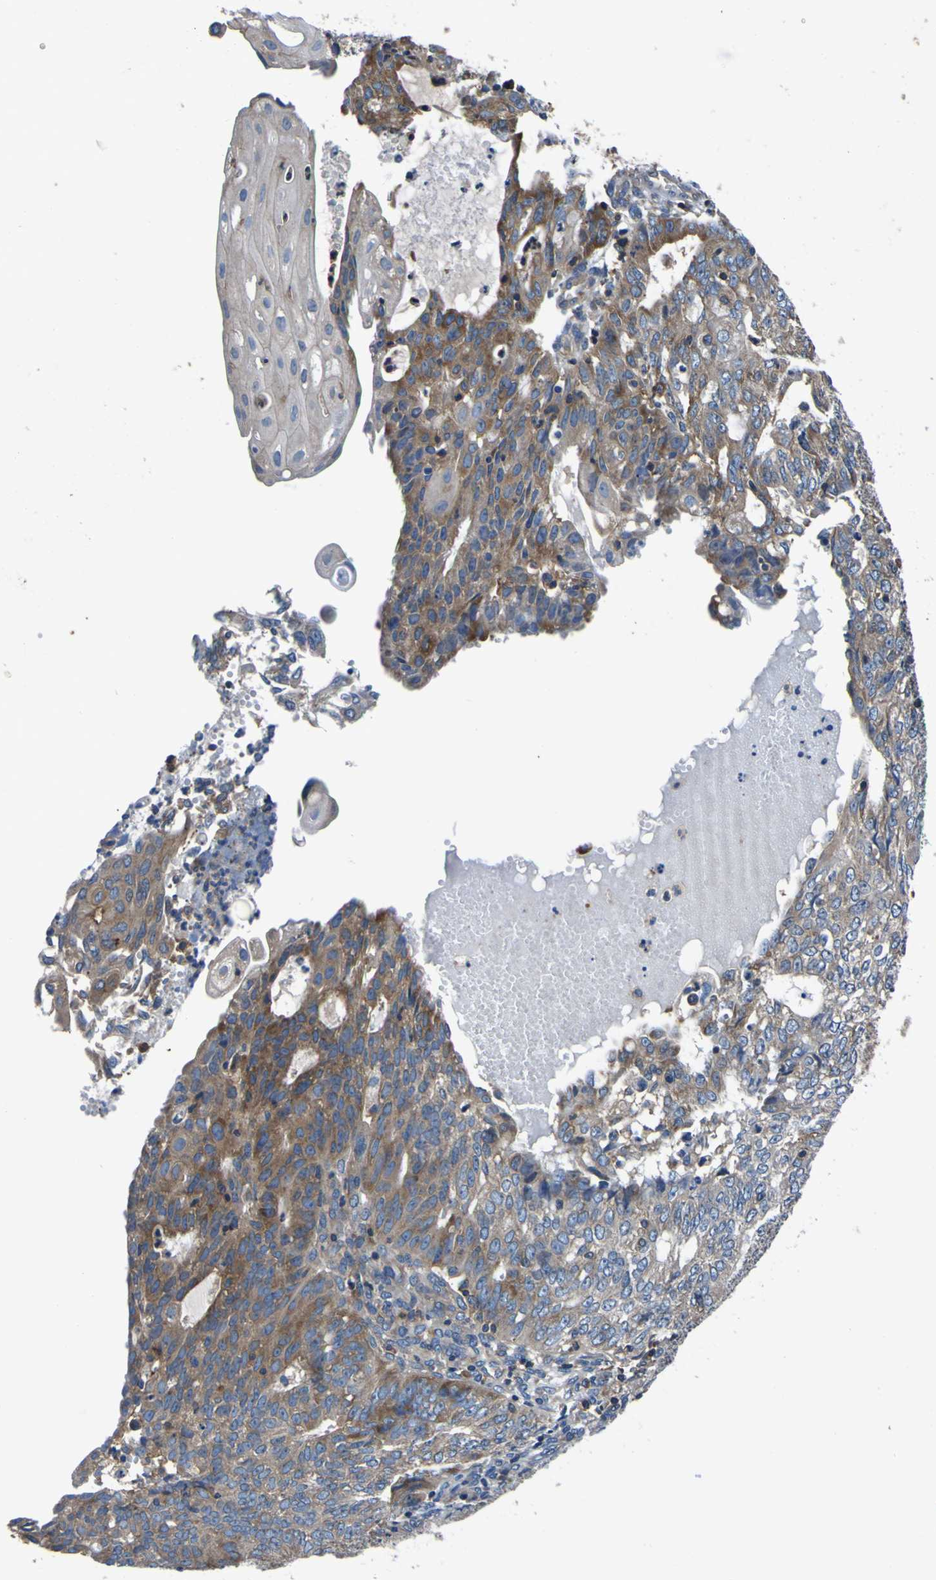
{"staining": {"intensity": "moderate", "quantity": "<25%", "location": "cytoplasmic/membranous"}, "tissue": "endometrial cancer", "cell_type": "Tumor cells", "image_type": "cancer", "snomed": [{"axis": "morphology", "description": "Adenocarcinoma, NOS"}, {"axis": "topography", "description": "Endometrium"}], "caption": "High-magnification brightfield microscopy of endometrial cancer (adenocarcinoma) stained with DAB (brown) and counterstained with hematoxylin (blue). tumor cells exhibit moderate cytoplasmic/membranous staining is identified in about<25% of cells.", "gene": "CNR2", "patient": {"sex": "female", "age": 32}}